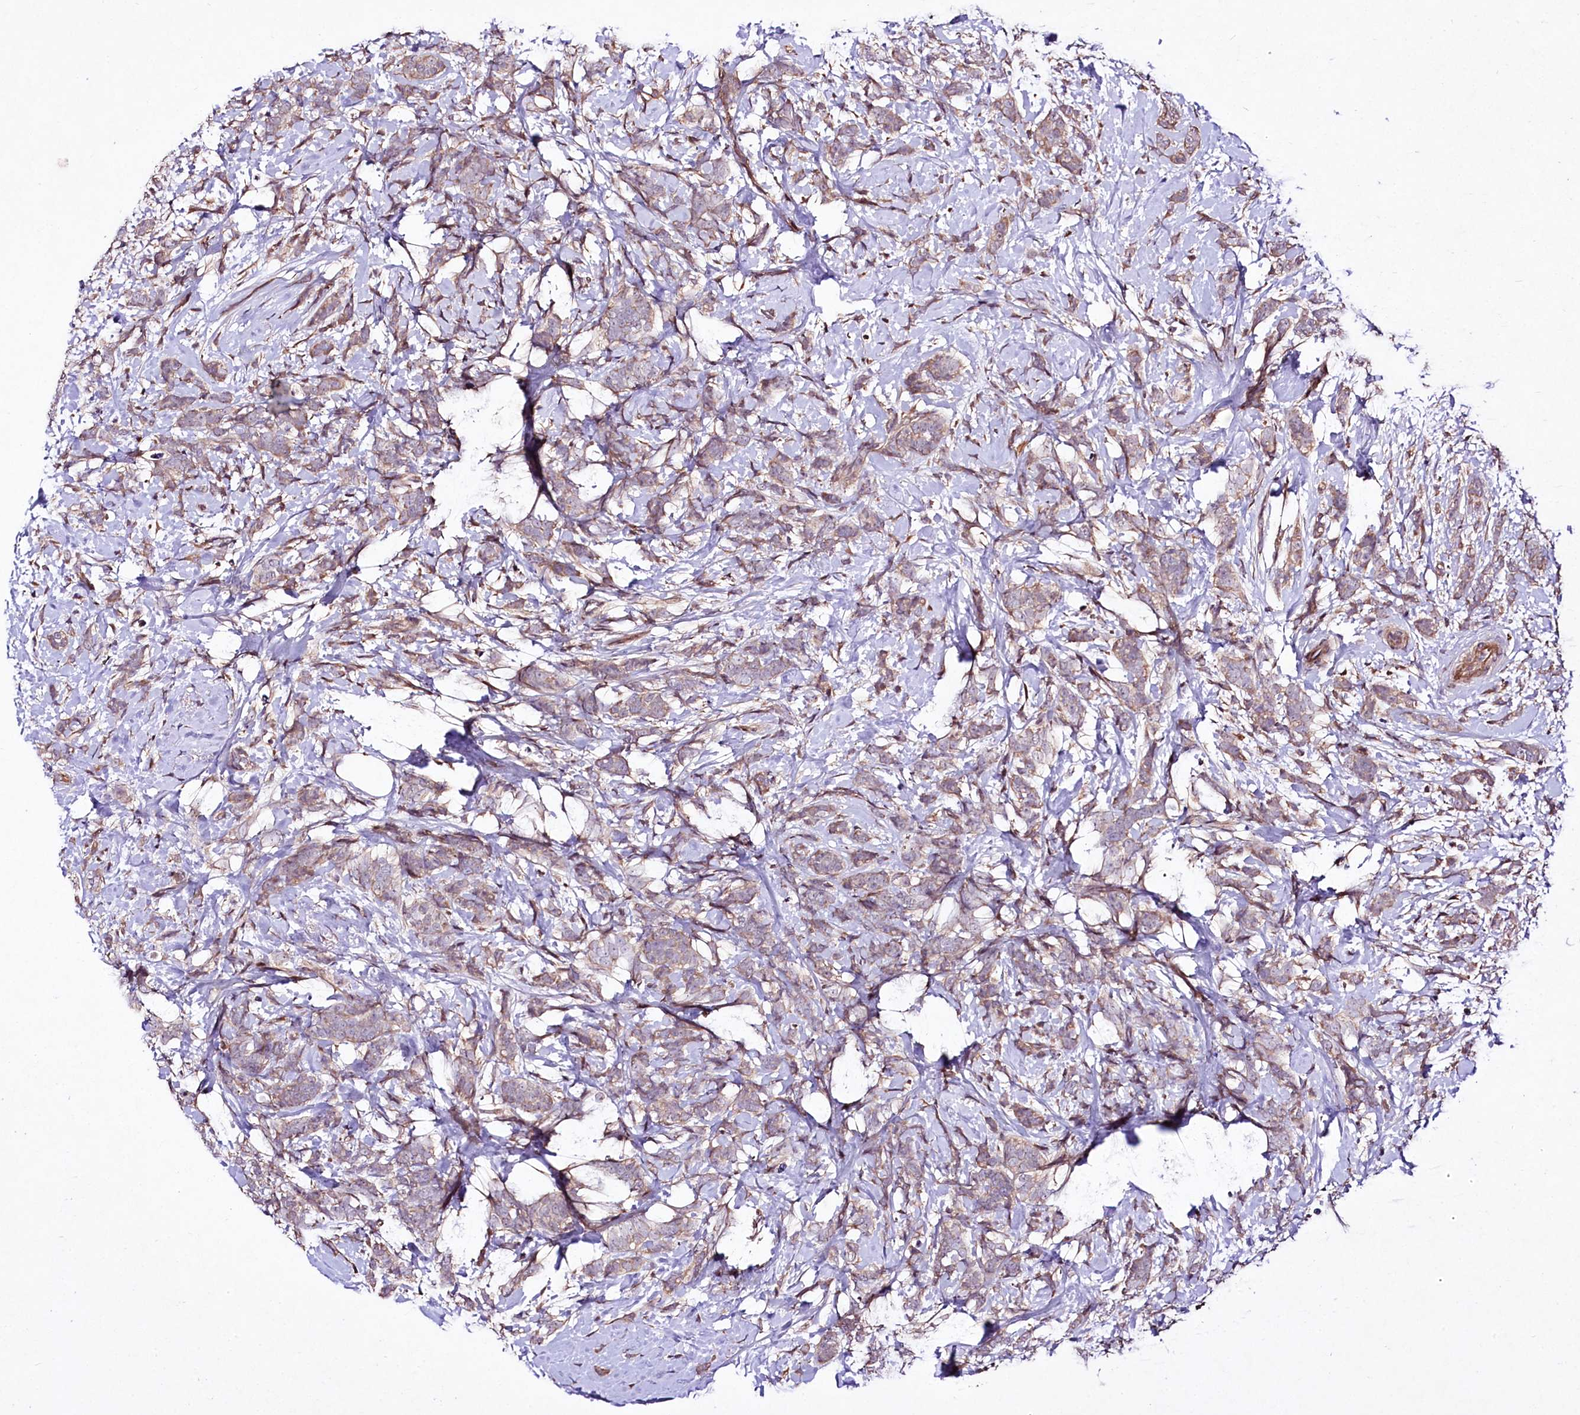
{"staining": {"intensity": "weak", "quantity": ">75%", "location": "cytoplasmic/membranous"}, "tissue": "breast cancer", "cell_type": "Tumor cells", "image_type": "cancer", "snomed": [{"axis": "morphology", "description": "Lobular carcinoma"}, {"axis": "topography", "description": "Breast"}], "caption": "Tumor cells demonstrate weak cytoplasmic/membranous staining in about >75% of cells in lobular carcinoma (breast). (IHC, brightfield microscopy, high magnification).", "gene": "TNPO3", "patient": {"sex": "female", "age": 58}}